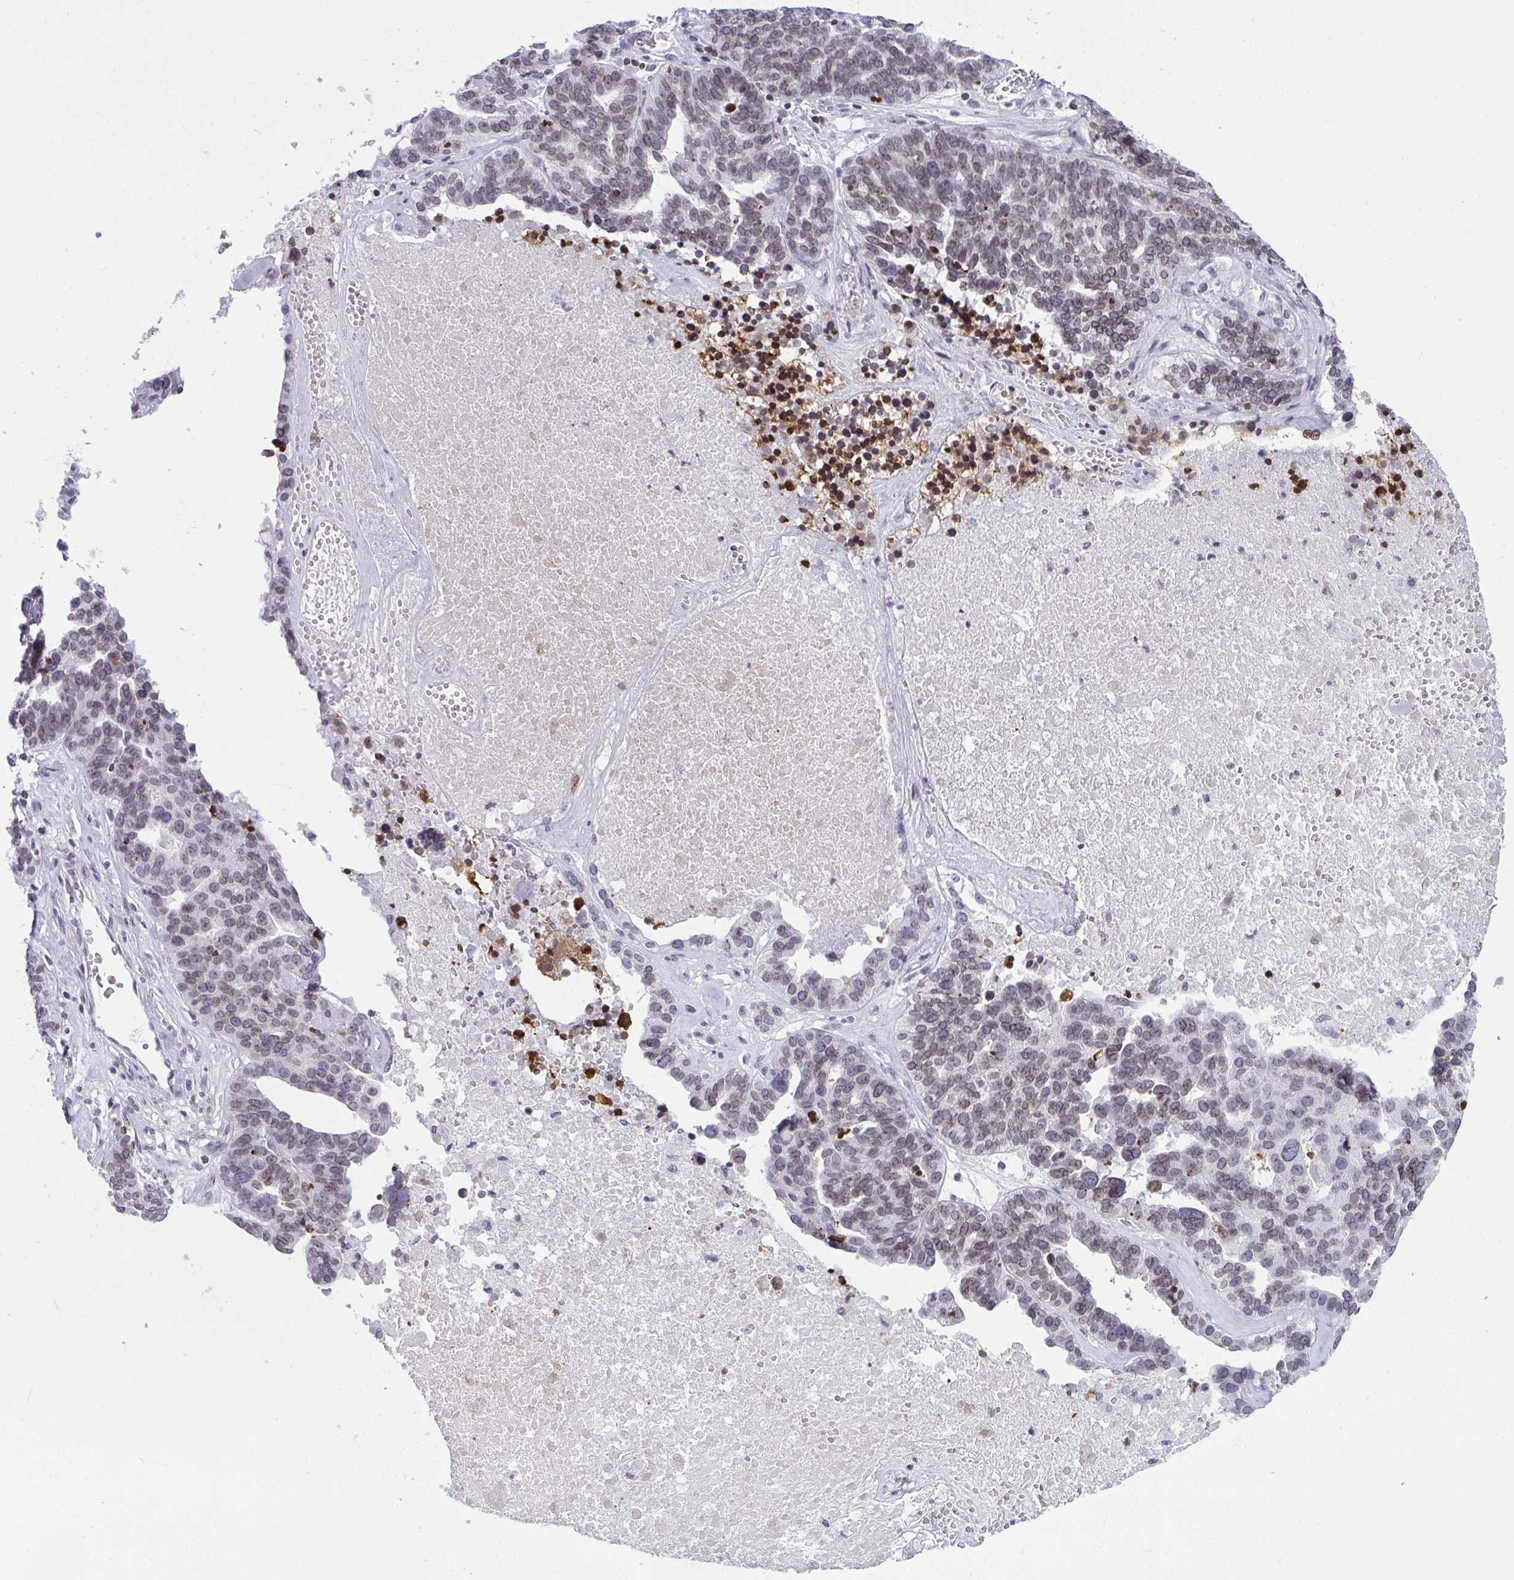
{"staining": {"intensity": "weak", "quantity": "<25%", "location": "cytoplasmic/membranous,nuclear"}, "tissue": "ovarian cancer", "cell_type": "Tumor cells", "image_type": "cancer", "snomed": [{"axis": "morphology", "description": "Cystadenocarcinoma, serous, NOS"}, {"axis": "topography", "description": "Ovary"}], "caption": "Ovarian cancer was stained to show a protein in brown. There is no significant expression in tumor cells.", "gene": "LMNB2", "patient": {"sex": "female", "age": 59}}